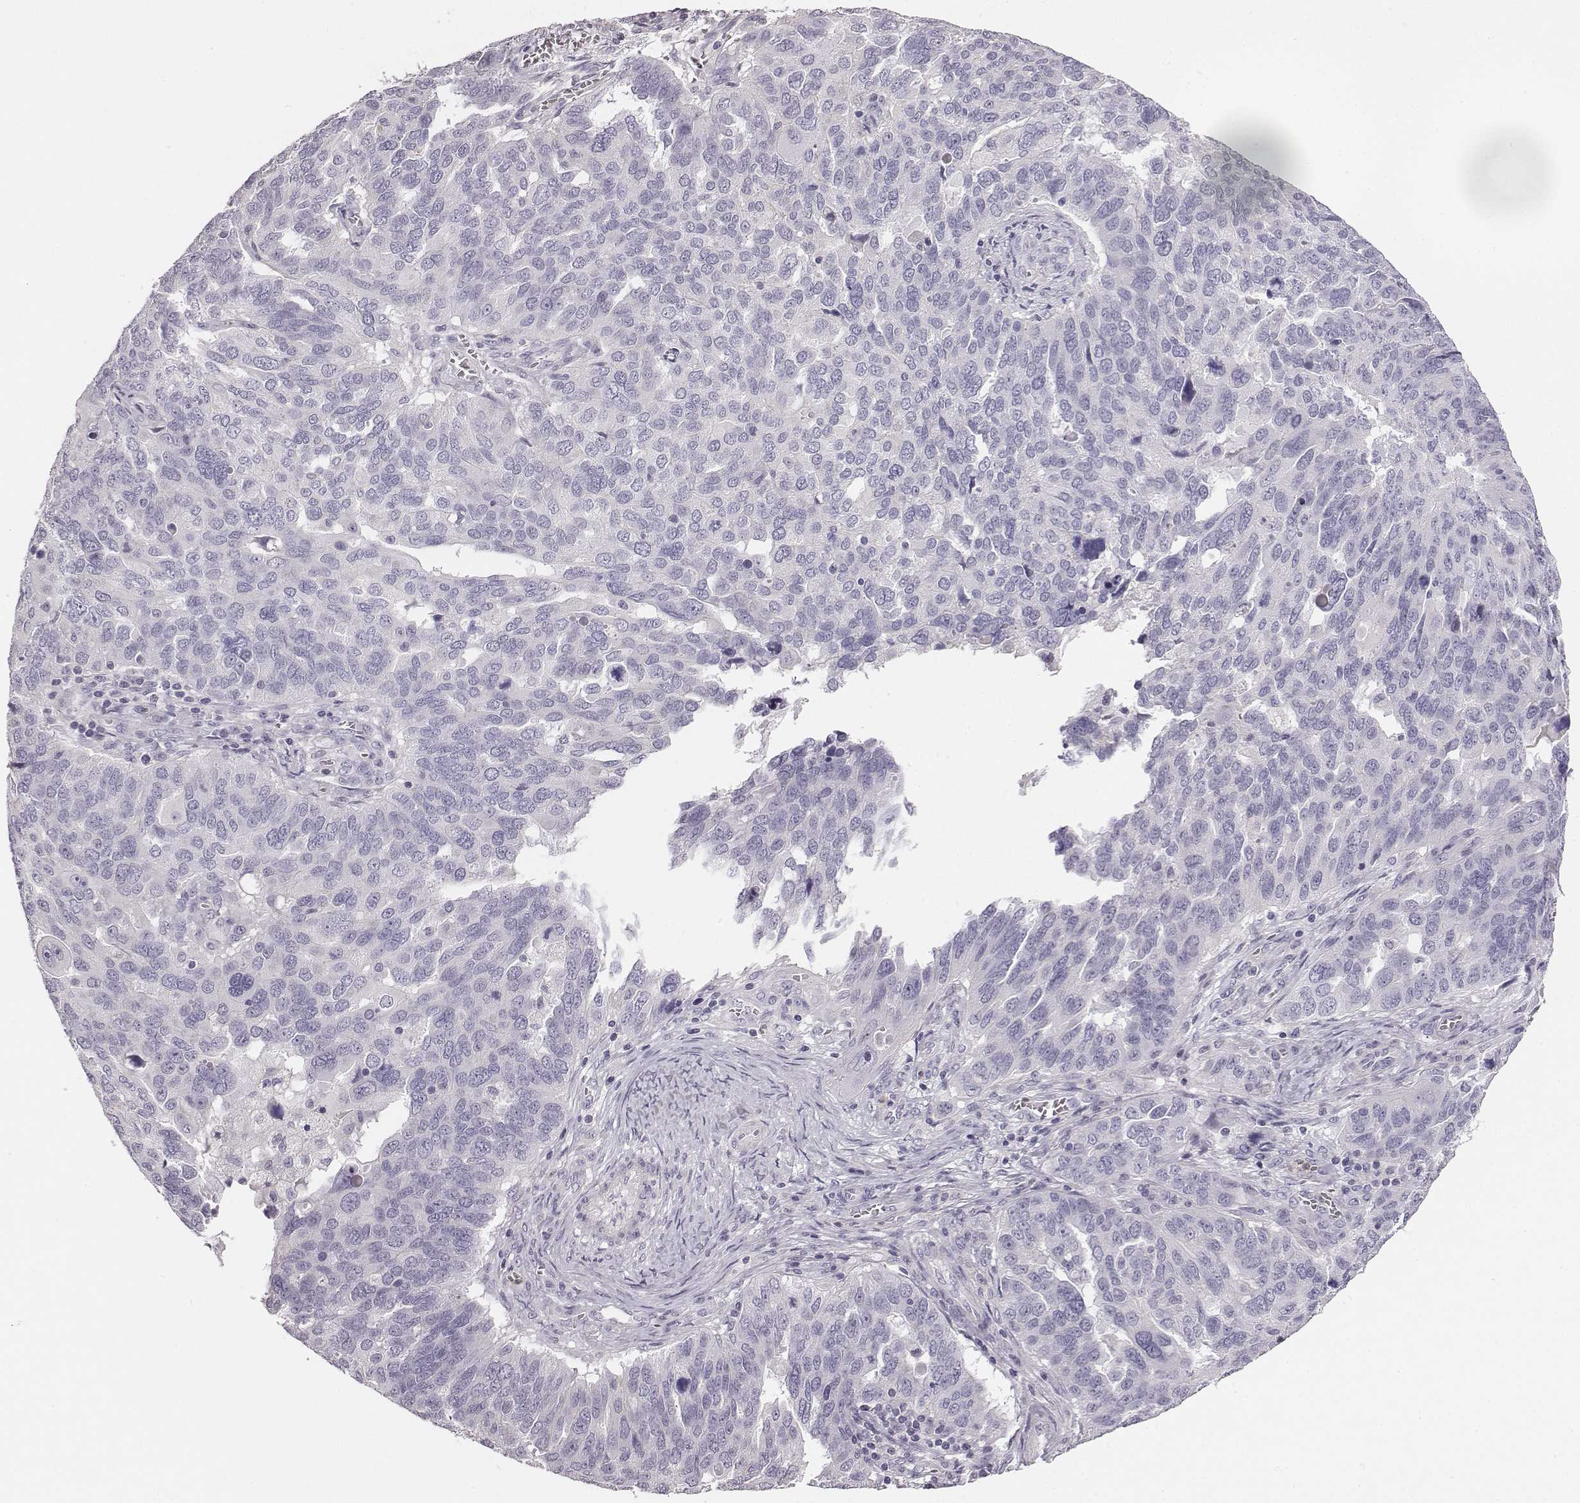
{"staining": {"intensity": "negative", "quantity": "none", "location": "none"}, "tissue": "ovarian cancer", "cell_type": "Tumor cells", "image_type": "cancer", "snomed": [{"axis": "morphology", "description": "Carcinoma, endometroid"}, {"axis": "topography", "description": "Soft tissue"}, {"axis": "topography", "description": "Ovary"}], "caption": "This is a histopathology image of IHC staining of ovarian cancer (endometroid carcinoma), which shows no positivity in tumor cells.", "gene": "ADAM7", "patient": {"sex": "female", "age": 52}}